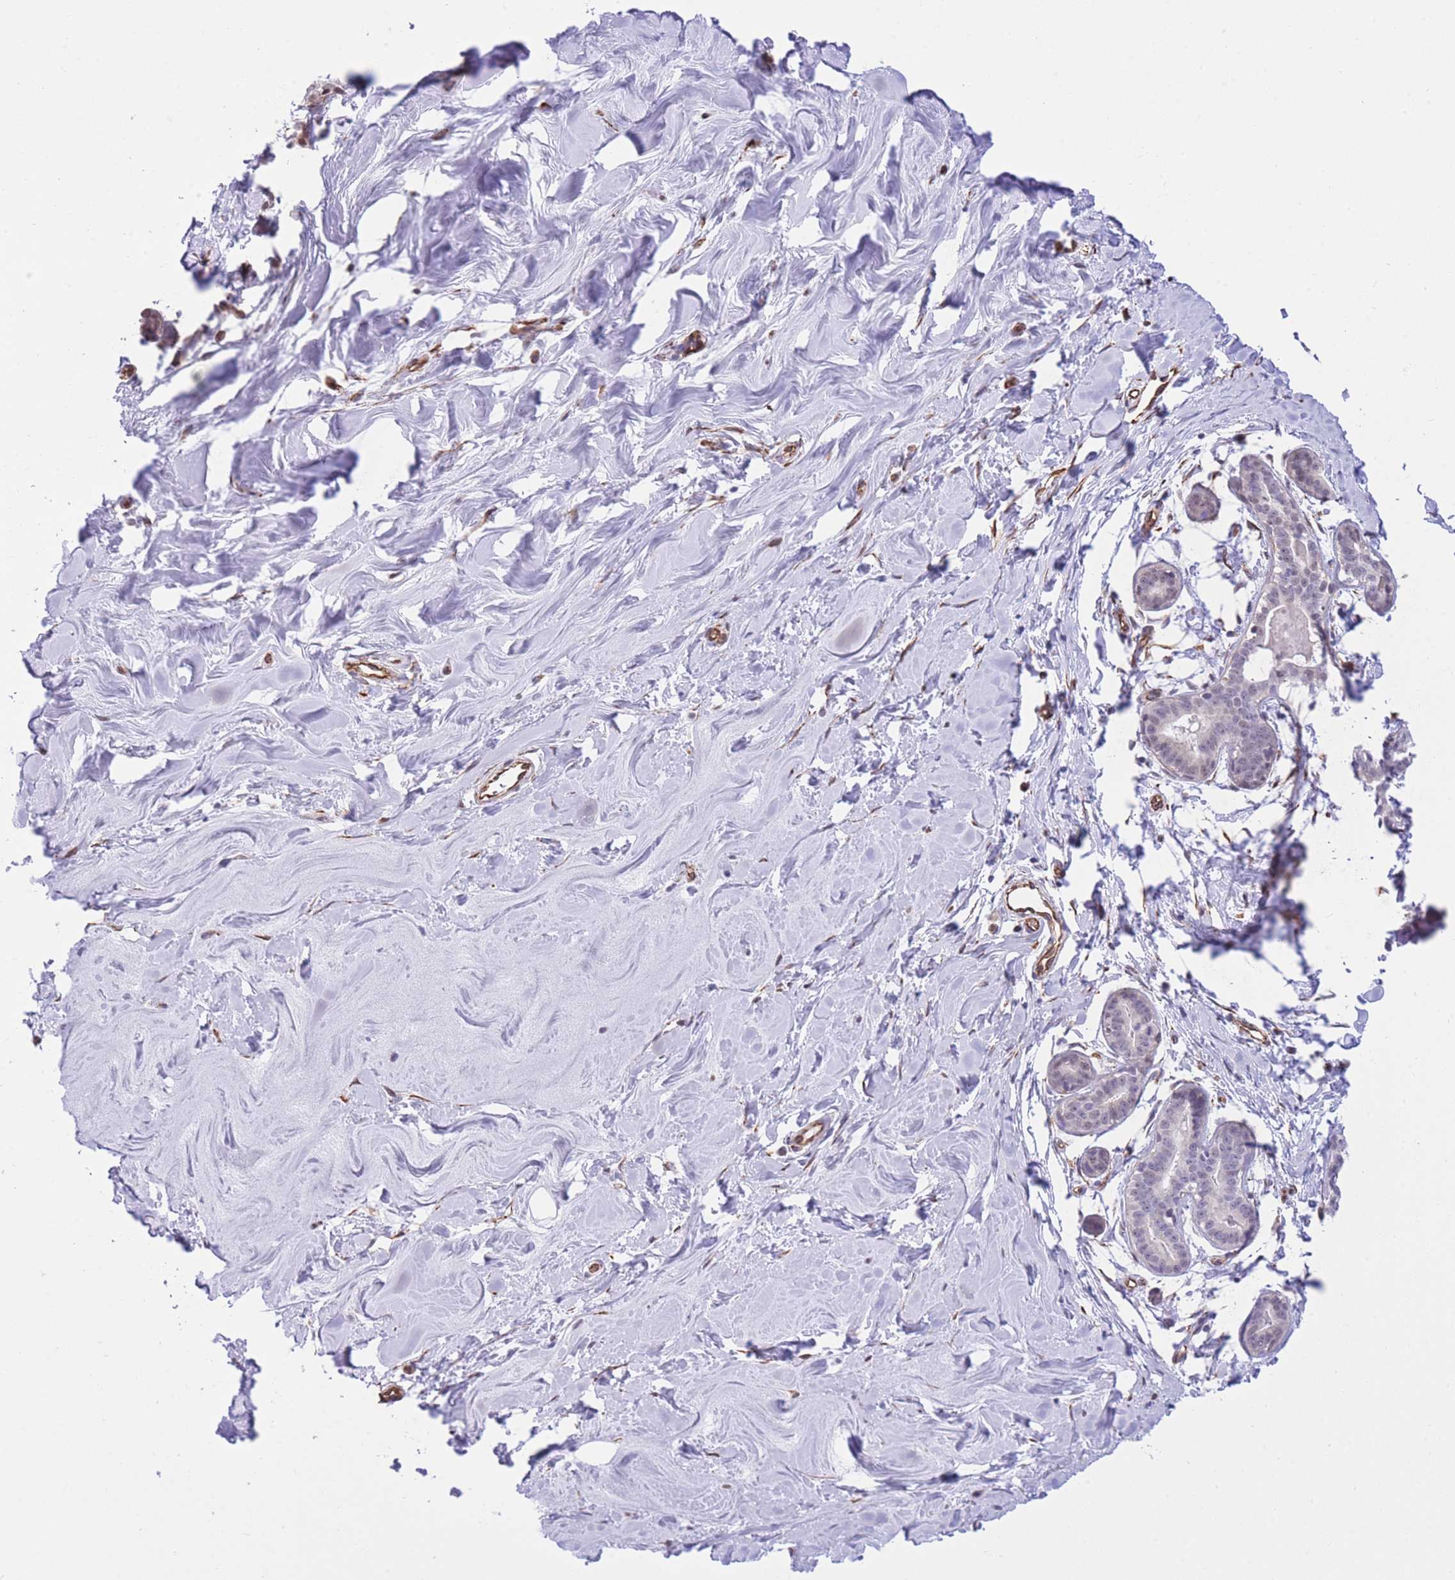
{"staining": {"intensity": "negative", "quantity": "none", "location": "none"}, "tissue": "breast", "cell_type": "Adipocytes", "image_type": "normal", "snomed": [{"axis": "morphology", "description": "Normal tissue, NOS"}, {"axis": "topography", "description": "Breast"}], "caption": "Immunohistochemistry of unremarkable breast shows no positivity in adipocytes.", "gene": "PSG11", "patient": {"sex": "female", "age": 25}}